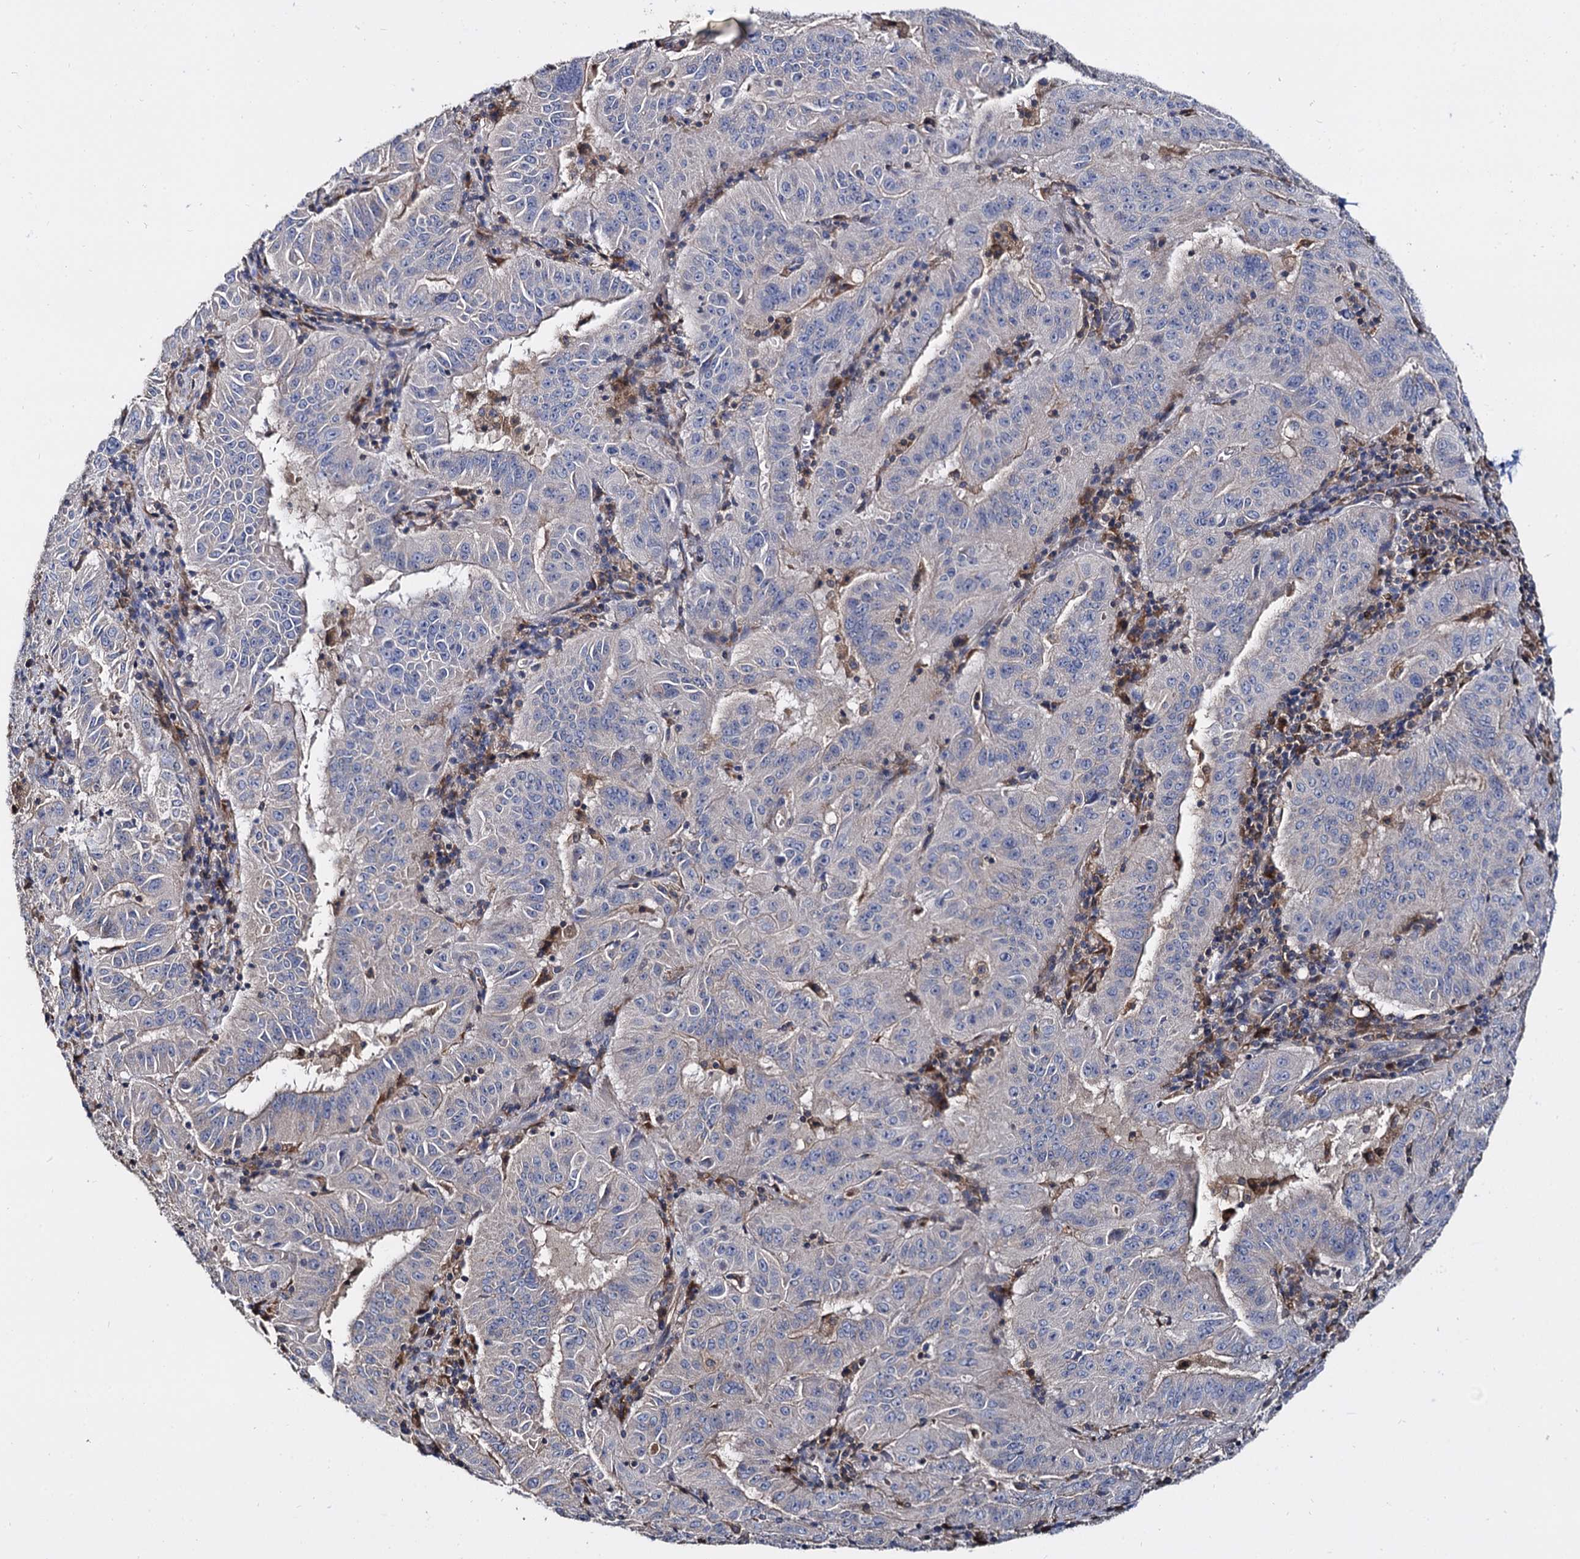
{"staining": {"intensity": "negative", "quantity": "none", "location": "none"}, "tissue": "pancreatic cancer", "cell_type": "Tumor cells", "image_type": "cancer", "snomed": [{"axis": "morphology", "description": "Adenocarcinoma, NOS"}, {"axis": "topography", "description": "Pancreas"}], "caption": "A photomicrograph of human pancreatic cancer (adenocarcinoma) is negative for staining in tumor cells. (DAB (3,3'-diaminobenzidine) immunohistochemistry visualized using brightfield microscopy, high magnification).", "gene": "ANKRD13A", "patient": {"sex": "male", "age": 63}}